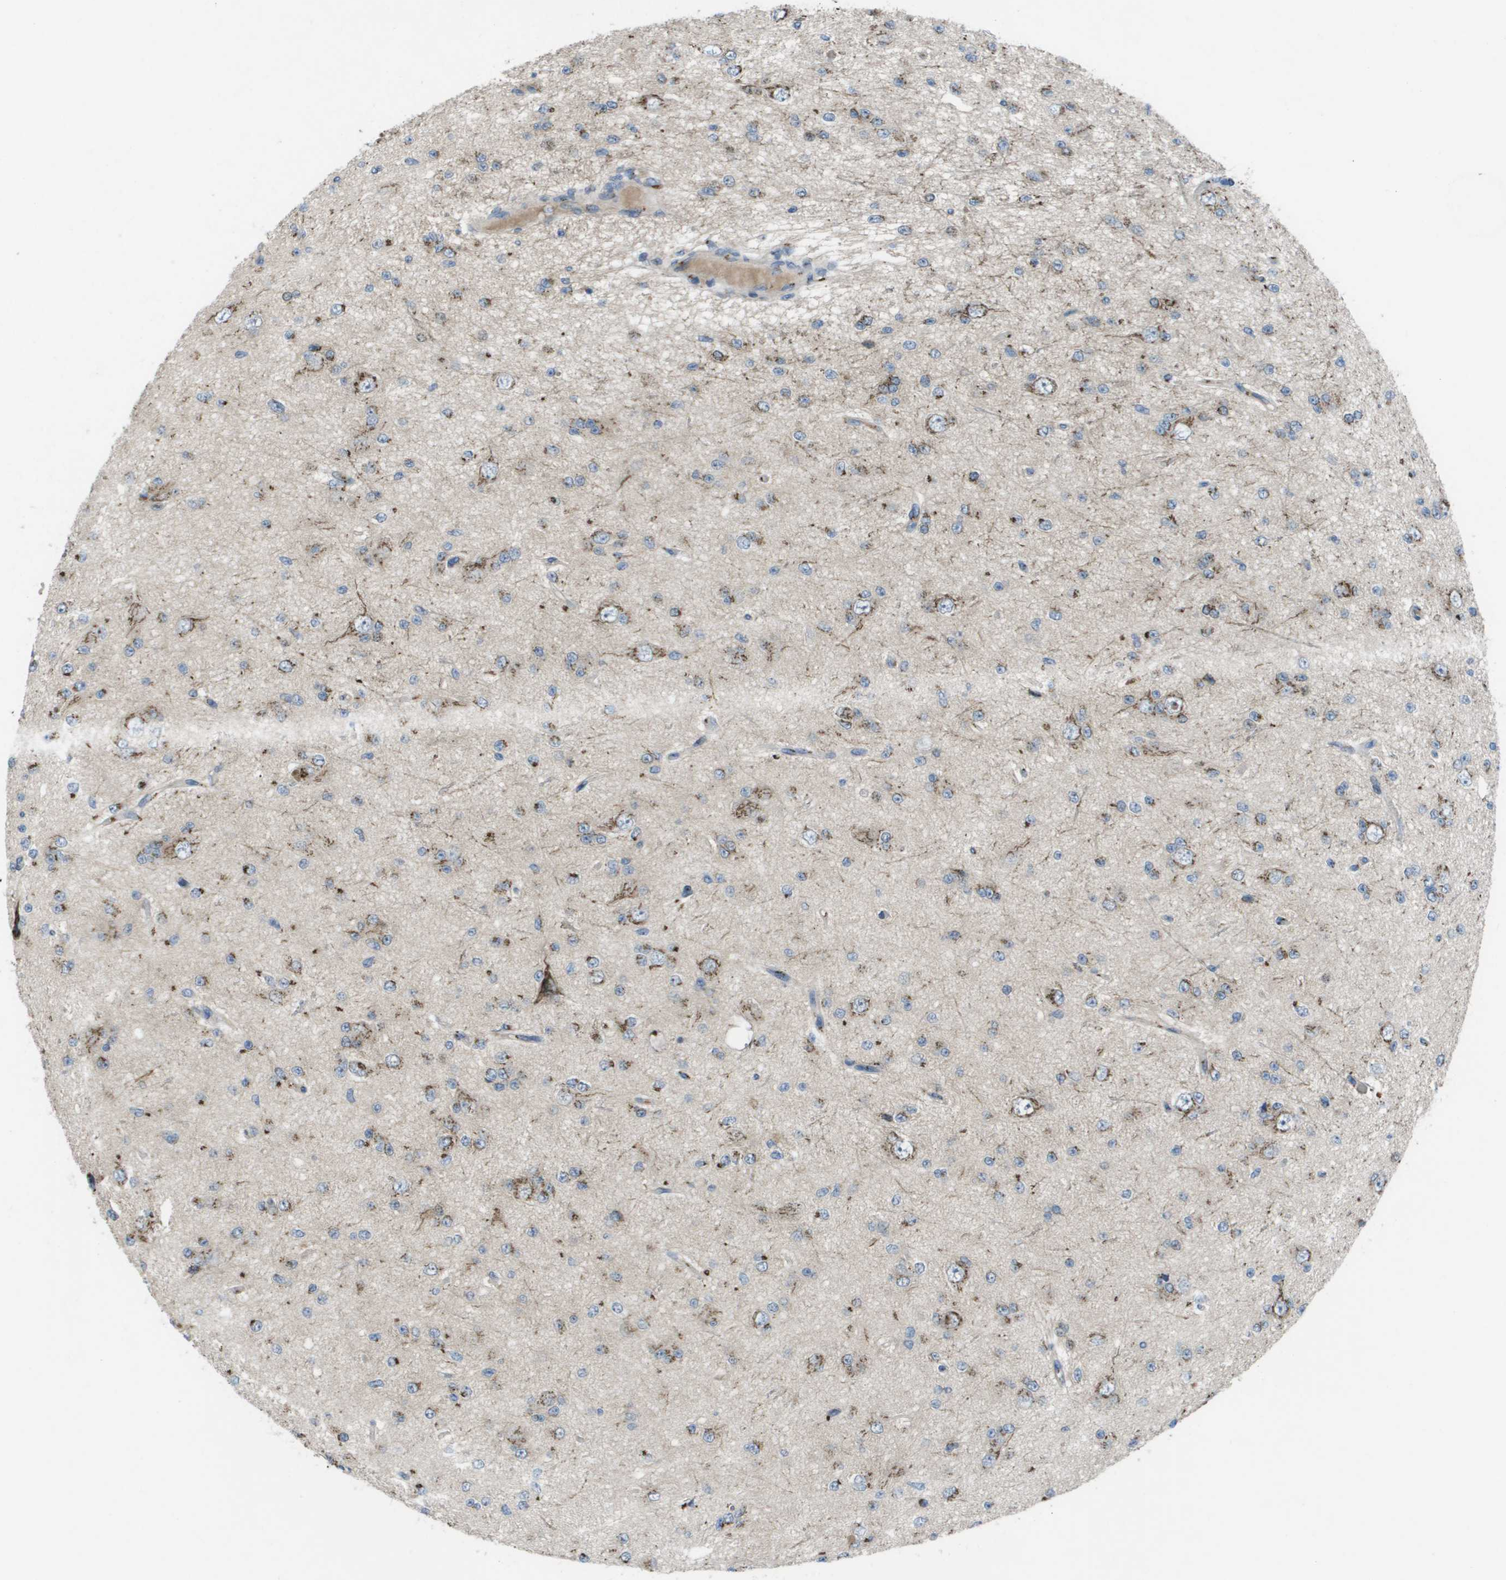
{"staining": {"intensity": "moderate", "quantity": "25%-75%", "location": "cytoplasmic/membranous"}, "tissue": "glioma", "cell_type": "Tumor cells", "image_type": "cancer", "snomed": [{"axis": "morphology", "description": "Glioma, malignant, Low grade"}, {"axis": "topography", "description": "Brain"}], "caption": "Protein expression analysis of malignant glioma (low-grade) exhibits moderate cytoplasmic/membranous positivity in approximately 25%-75% of tumor cells. Using DAB (brown) and hematoxylin (blue) stains, captured at high magnification using brightfield microscopy.", "gene": "QSOX2", "patient": {"sex": "male", "age": 38}}